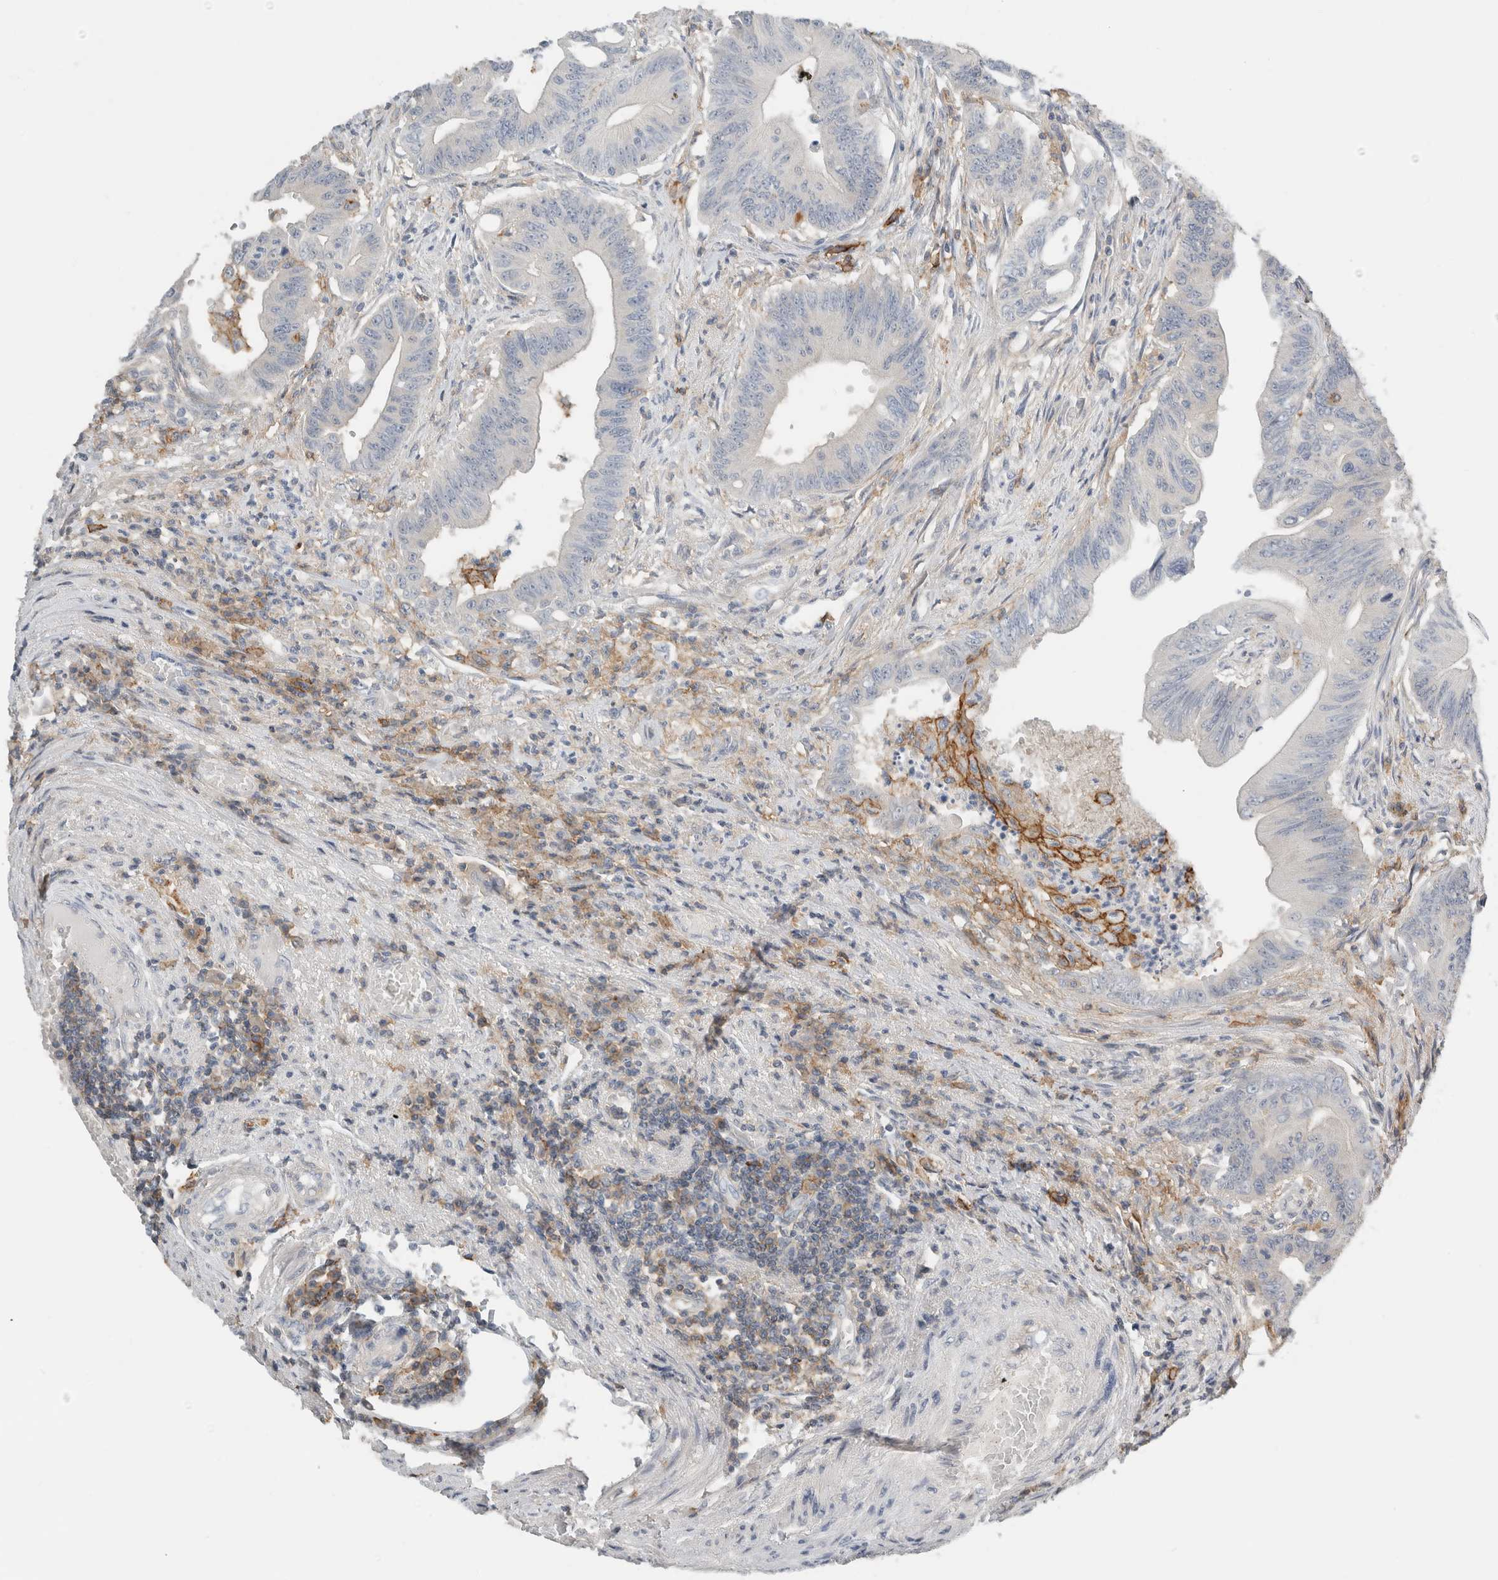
{"staining": {"intensity": "negative", "quantity": "none", "location": "none"}, "tissue": "colorectal cancer", "cell_type": "Tumor cells", "image_type": "cancer", "snomed": [{"axis": "morphology", "description": "Adenoma, NOS"}, {"axis": "morphology", "description": "Adenocarcinoma, NOS"}, {"axis": "topography", "description": "Colon"}], "caption": "Immunohistochemistry (IHC) of human colorectal adenoma shows no staining in tumor cells. (Immunohistochemistry (IHC), brightfield microscopy, high magnification).", "gene": "ERCC6L2", "patient": {"sex": "male", "age": 79}}